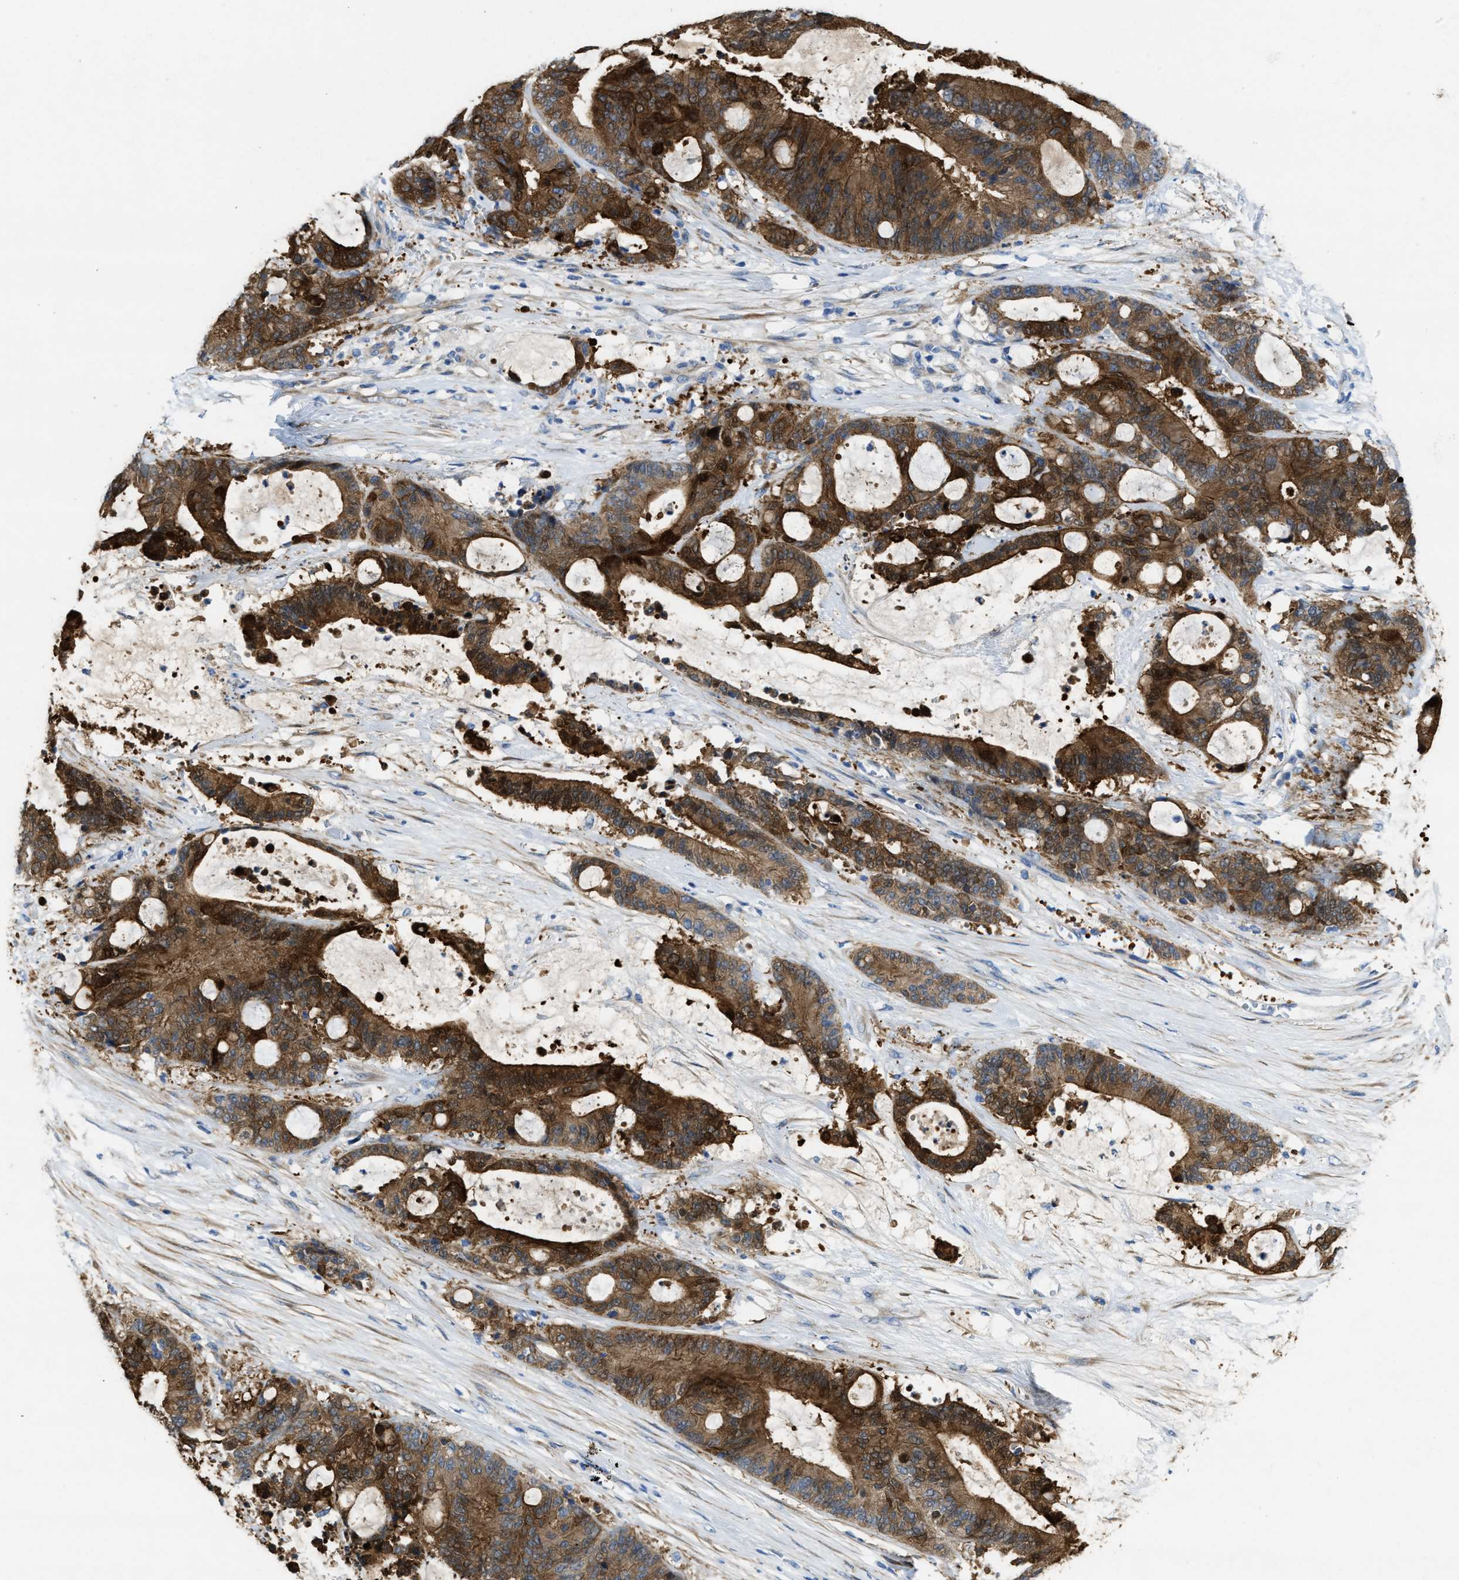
{"staining": {"intensity": "strong", "quantity": ">75%", "location": "cytoplasmic/membranous"}, "tissue": "liver cancer", "cell_type": "Tumor cells", "image_type": "cancer", "snomed": [{"axis": "morphology", "description": "Normal tissue, NOS"}, {"axis": "morphology", "description": "Cholangiocarcinoma"}, {"axis": "topography", "description": "Liver"}, {"axis": "topography", "description": "Peripheral nerve tissue"}], "caption": "DAB immunohistochemical staining of human cholangiocarcinoma (liver) demonstrates strong cytoplasmic/membranous protein expression in approximately >75% of tumor cells.", "gene": "ASS1", "patient": {"sex": "female", "age": 73}}